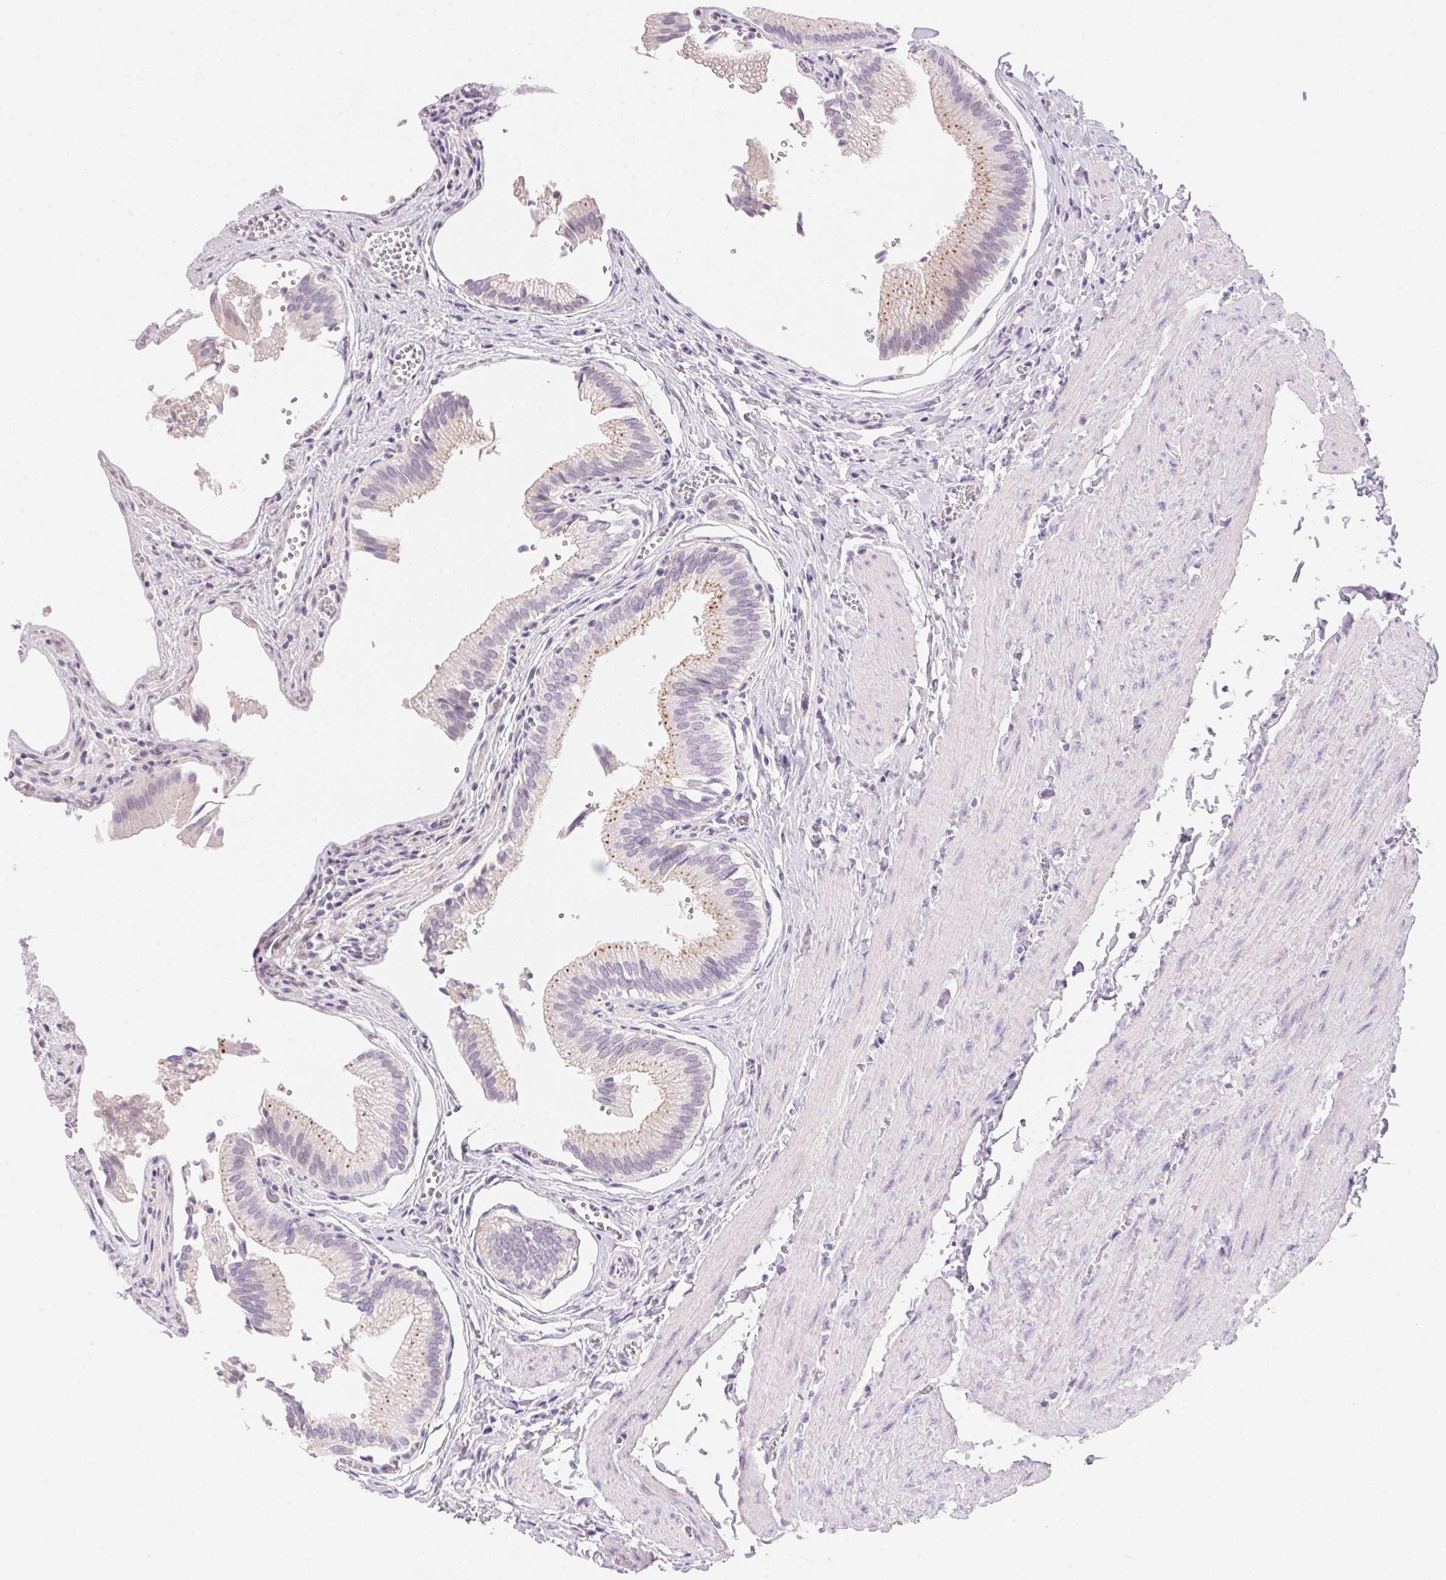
{"staining": {"intensity": "moderate", "quantity": "<25%", "location": "cytoplasmic/membranous"}, "tissue": "gallbladder", "cell_type": "Glandular cells", "image_type": "normal", "snomed": [{"axis": "morphology", "description": "Normal tissue, NOS"}, {"axis": "topography", "description": "Gallbladder"}, {"axis": "topography", "description": "Peripheral nerve tissue"}], "caption": "Immunohistochemical staining of normal human gallbladder displays <25% levels of moderate cytoplasmic/membranous protein staining in approximately <25% of glandular cells.", "gene": "TEKT1", "patient": {"sex": "male", "age": 17}}